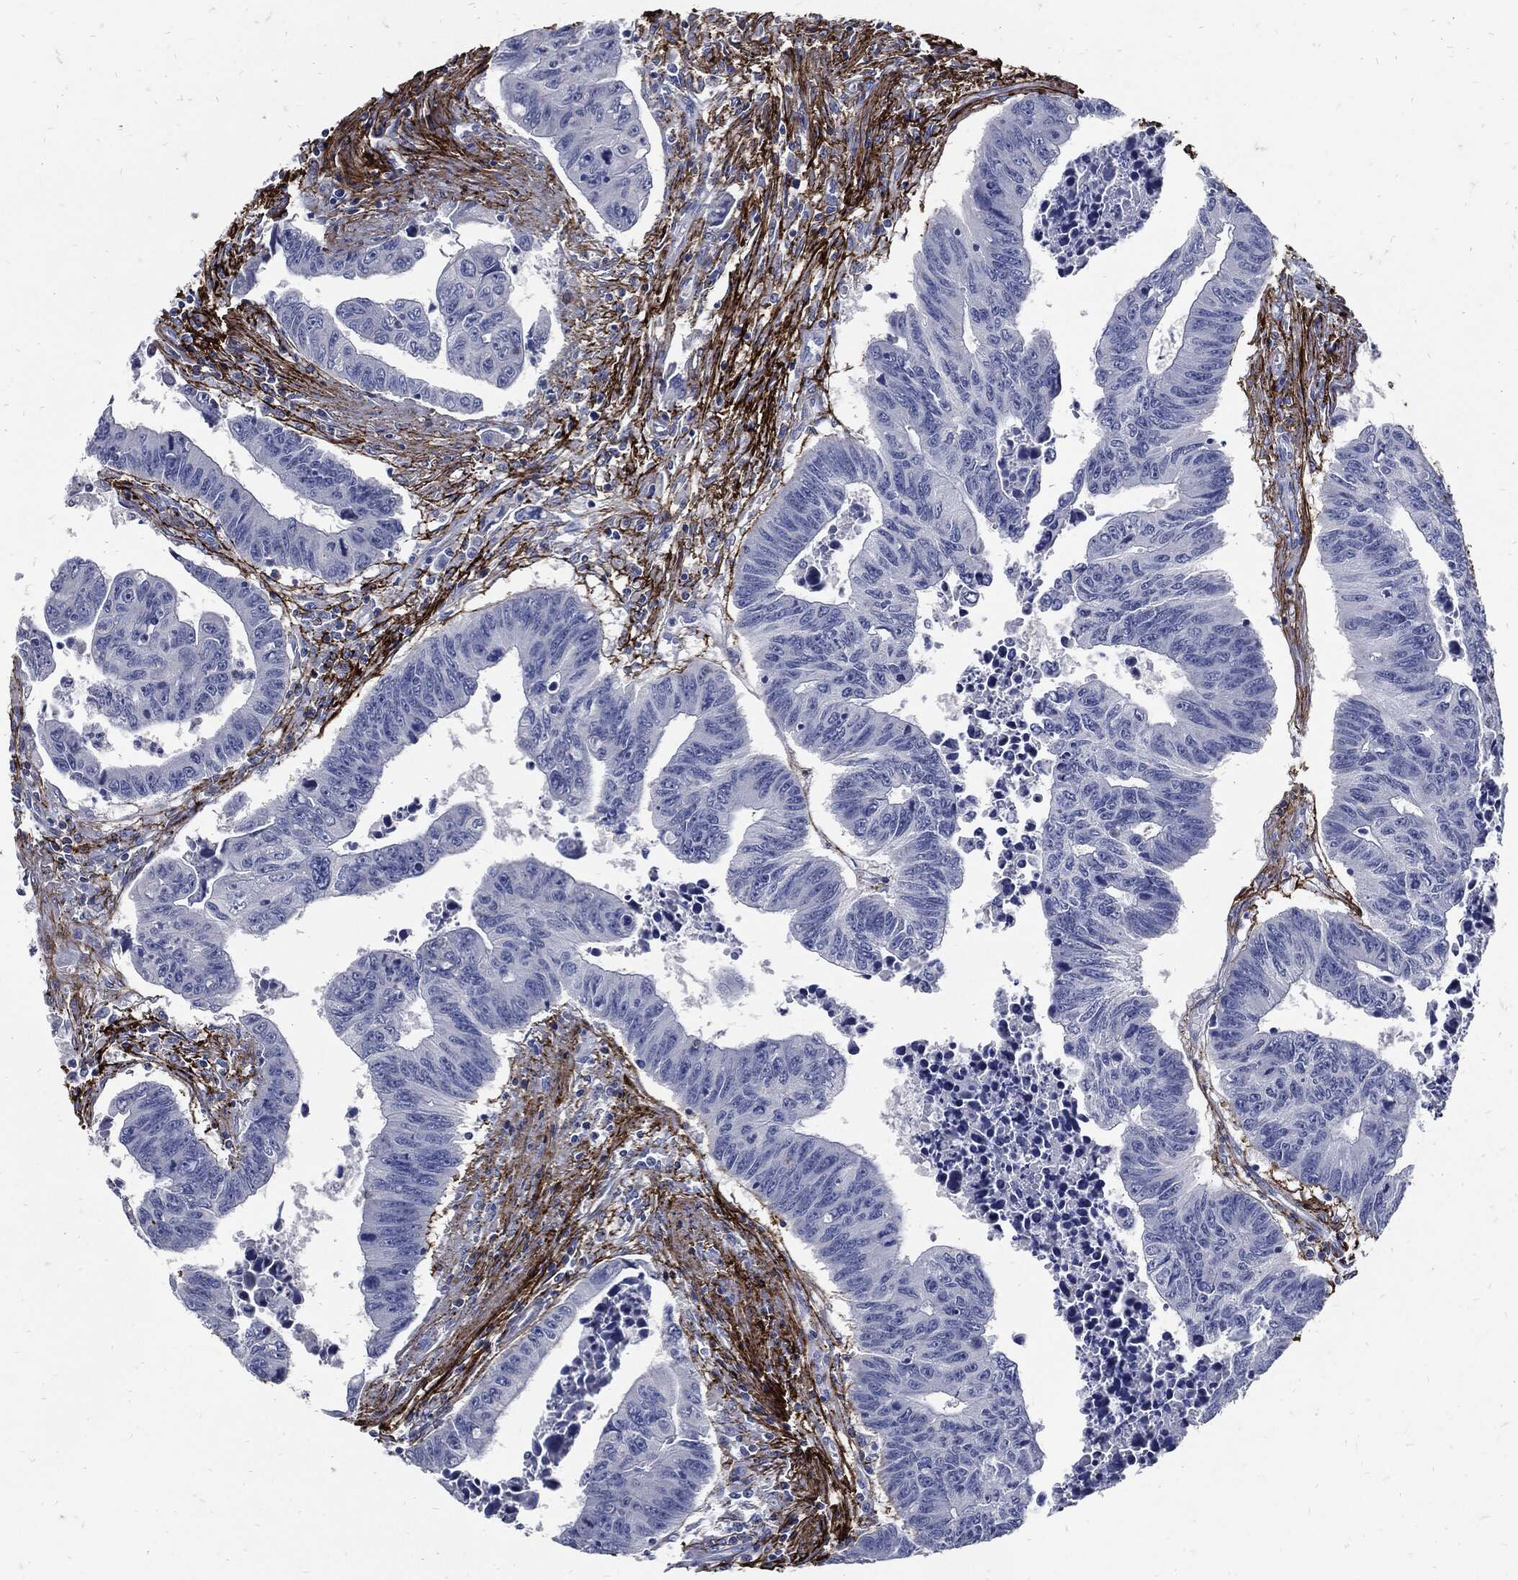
{"staining": {"intensity": "negative", "quantity": "none", "location": "none"}, "tissue": "colorectal cancer", "cell_type": "Tumor cells", "image_type": "cancer", "snomed": [{"axis": "morphology", "description": "Adenocarcinoma, NOS"}, {"axis": "topography", "description": "Rectum"}], "caption": "Image shows no significant protein positivity in tumor cells of colorectal cancer (adenocarcinoma).", "gene": "FBN1", "patient": {"sex": "female", "age": 85}}